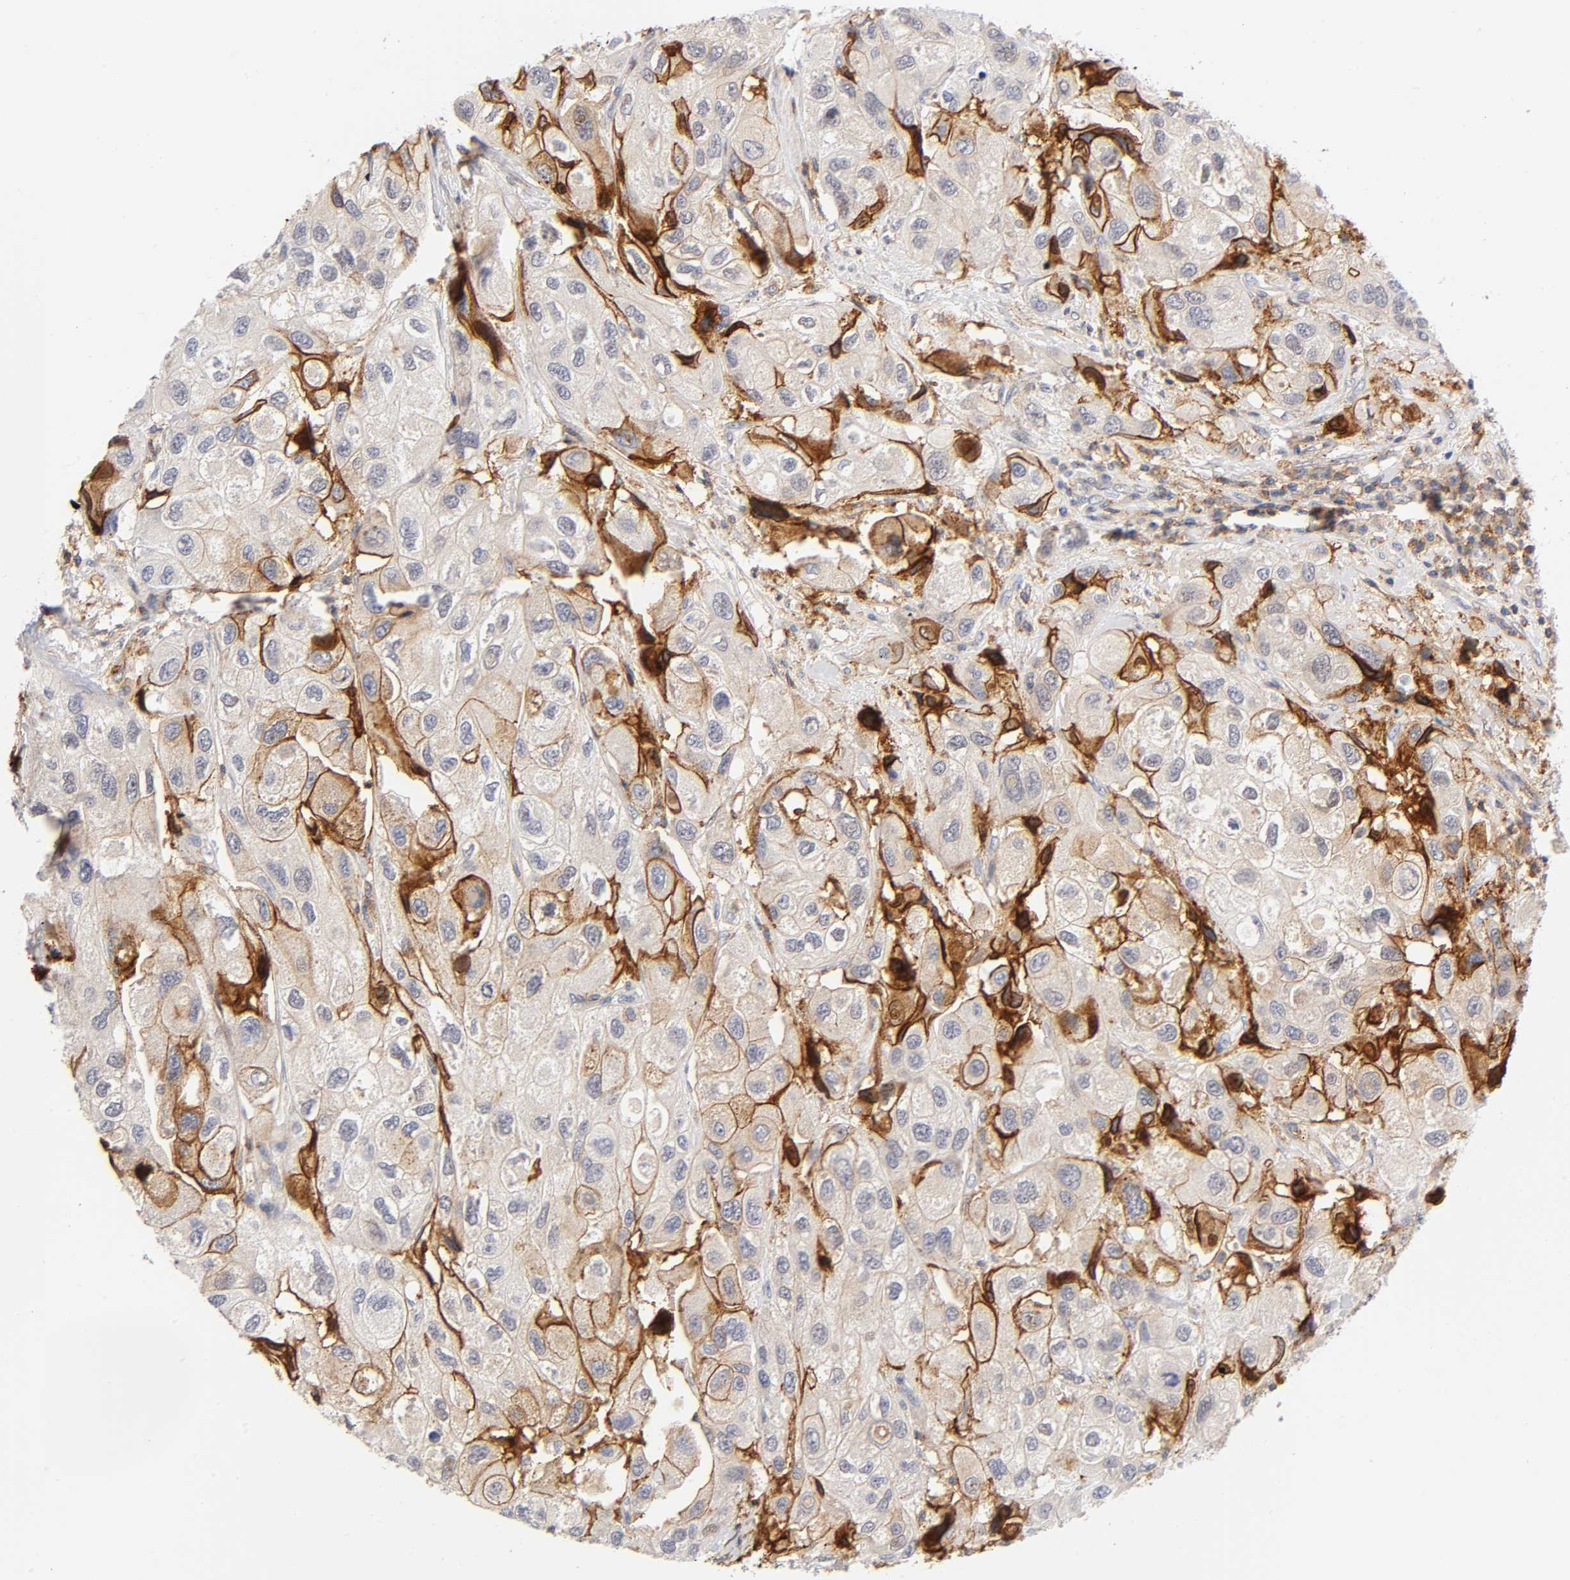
{"staining": {"intensity": "moderate", "quantity": "25%-75%", "location": "cytoplasmic/membranous,nuclear"}, "tissue": "urothelial cancer", "cell_type": "Tumor cells", "image_type": "cancer", "snomed": [{"axis": "morphology", "description": "Urothelial carcinoma, High grade"}, {"axis": "topography", "description": "Urinary bladder"}], "caption": "The photomicrograph displays a brown stain indicating the presence of a protein in the cytoplasmic/membranous and nuclear of tumor cells in urothelial cancer.", "gene": "ANXA7", "patient": {"sex": "female", "age": 64}}